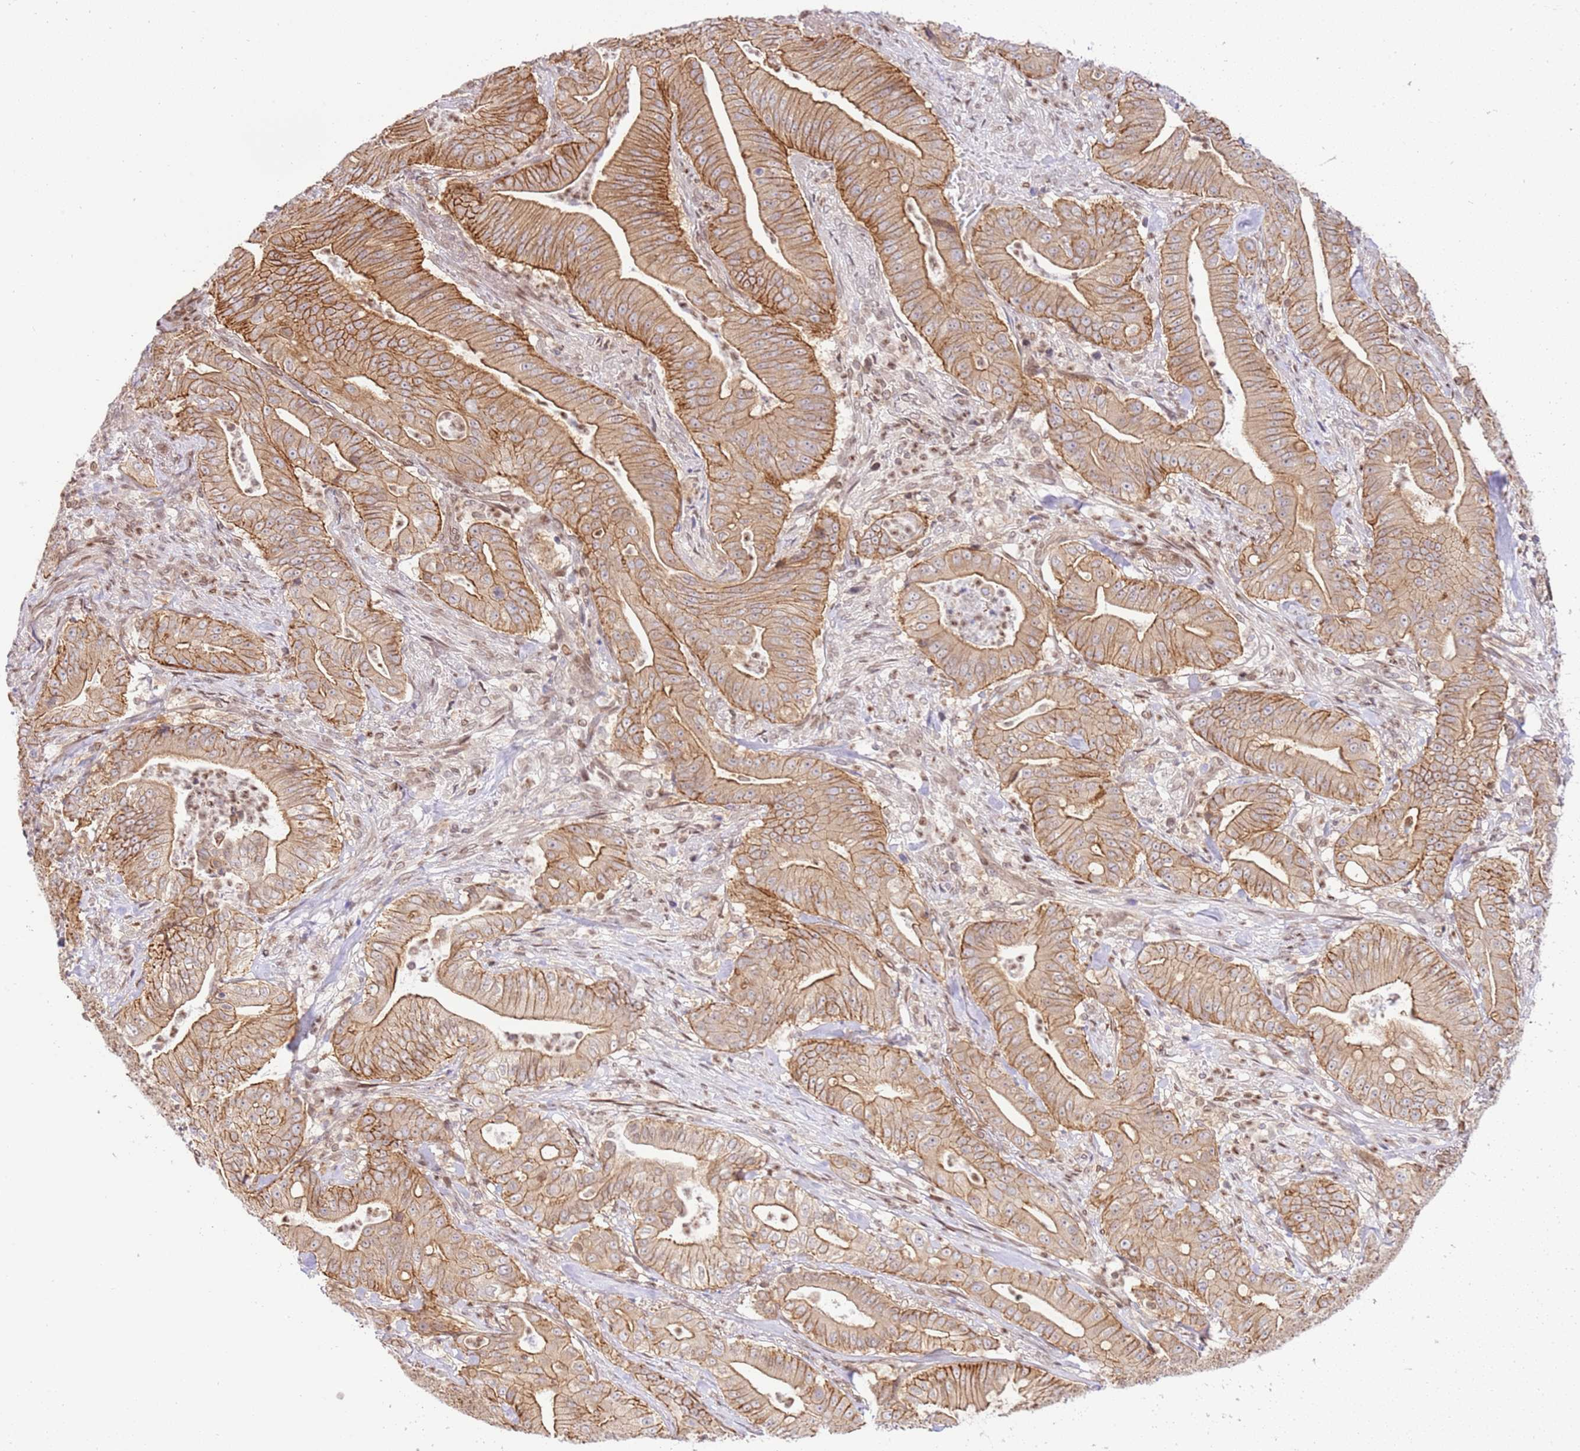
{"staining": {"intensity": "moderate", "quantity": ">75%", "location": "cytoplasmic/membranous"}, "tissue": "pancreatic cancer", "cell_type": "Tumor cells", "image_type": "cancer", "snomed": [{"axis": "morphology", "description": "Adenocarcinoma, NOS"}, {"axis": "topography", "description": "Pancreas"}], "caption": "Immunohistochemical staining of pancreatic cancer (adenocarcinoma) exhibits moderate cytoplasmic/membranous protein expression in about >75% of tumor cells. The staining was performed using DAB (3,3'-diaminobenzidine) to visualize the protein expression in brown, while the nuclei were stained in blue with hematoxylin (Magnification: 20x).", "gene": "TRIM37", "patient": {"sex": "male", "age": 71}}